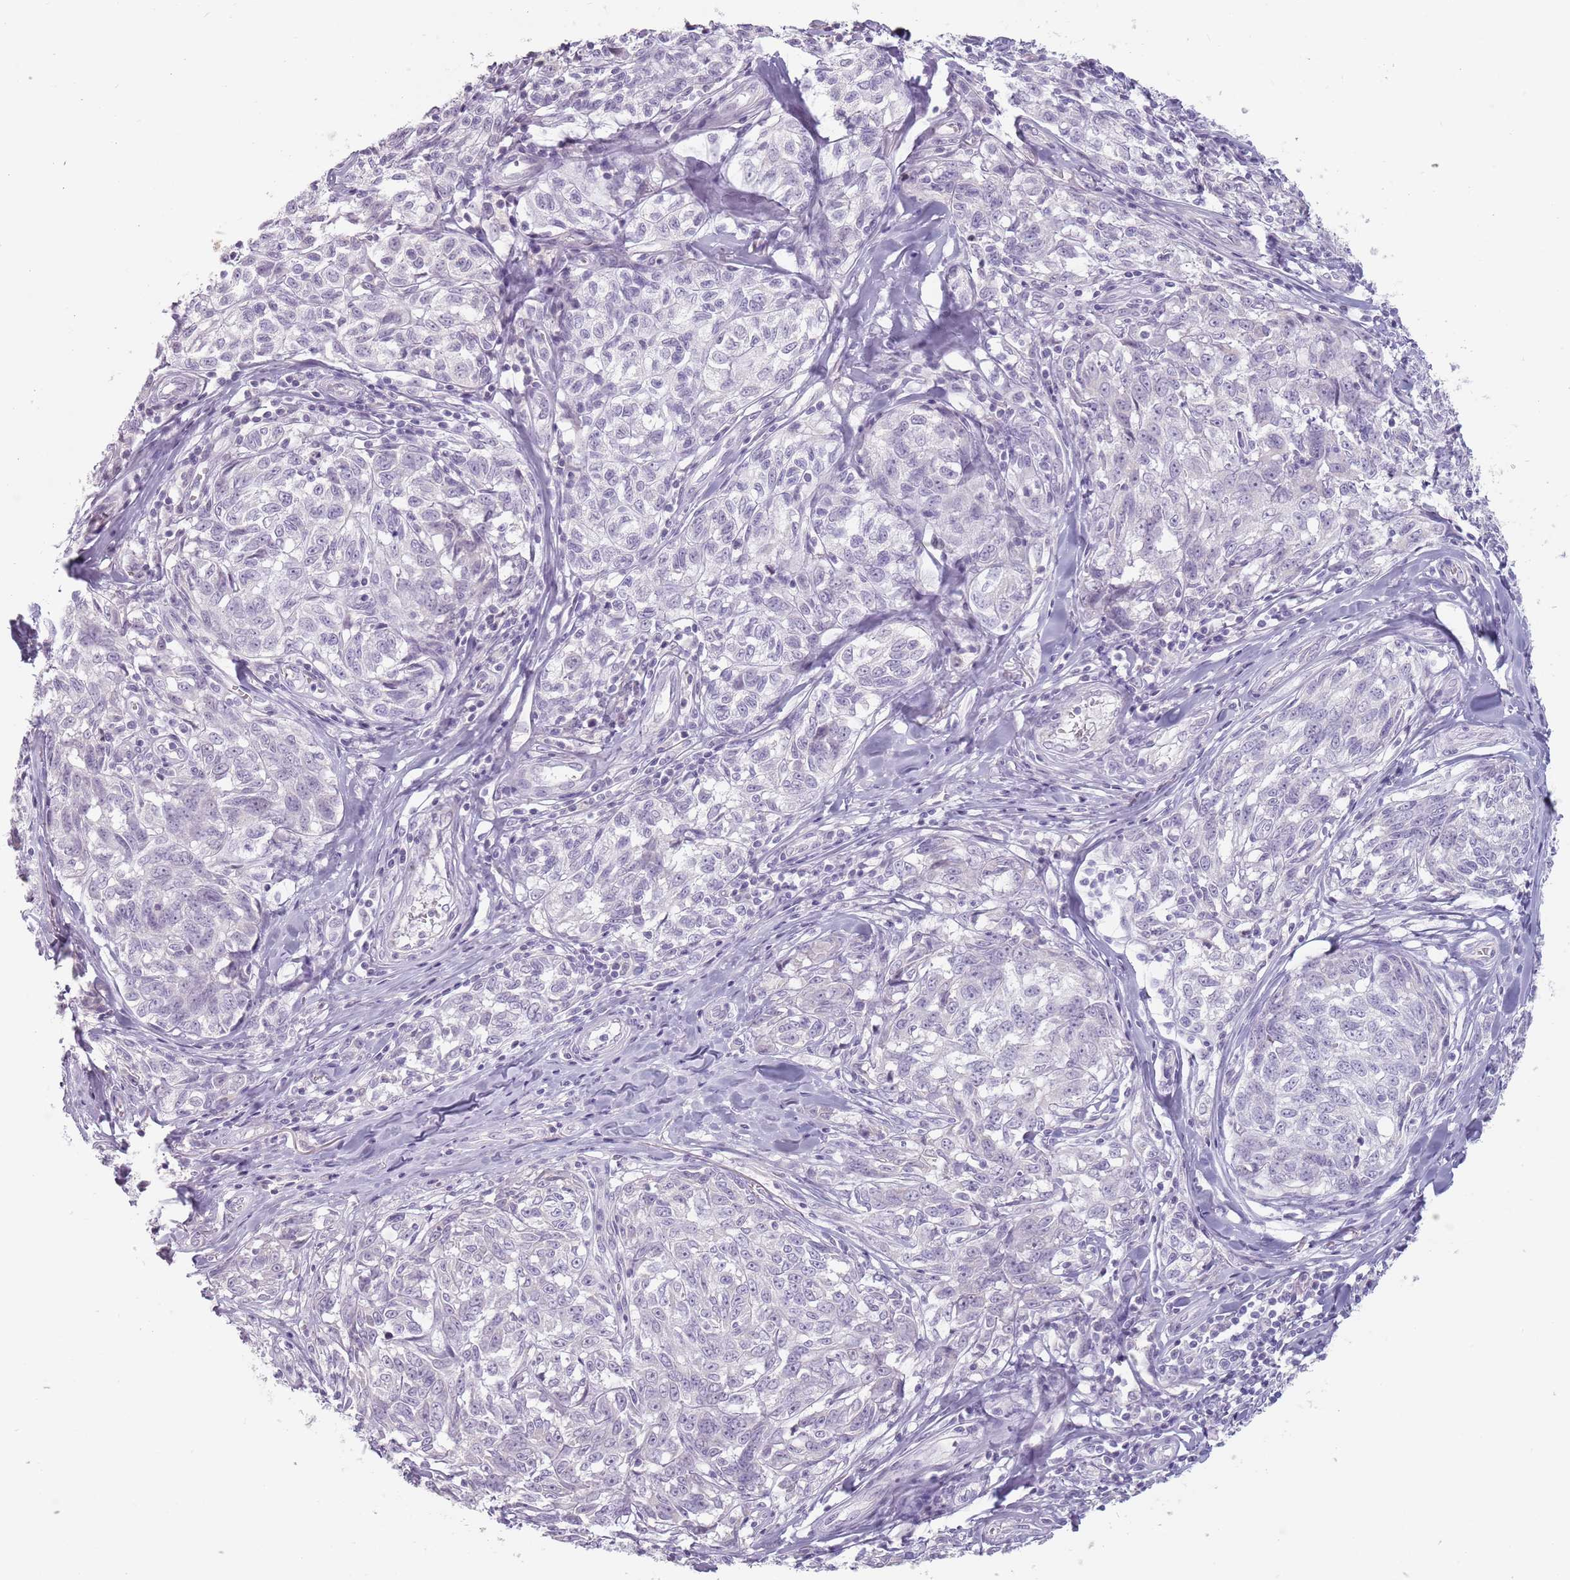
{"staining": {"intensity": "negative", "quantity": "none", "location": "none"}, "tissue": "melanoma", "cell_type": "Tumor cells", "image_type": "cancer", "snomed": [{"axis": "morphology", "description": "Normal tissue, NOS"}, {"axis": "morphology", "description": "Malignant melanoma, NOS"}, {"axis": "topography", "description": "Skin"}], "caption": "The immunohistochemistry histopathology image has no significant staining in tumor cells of malignant melanoma tissue.", "gene": "CEP19", "patient": {"sex": "female", "age": 64}}